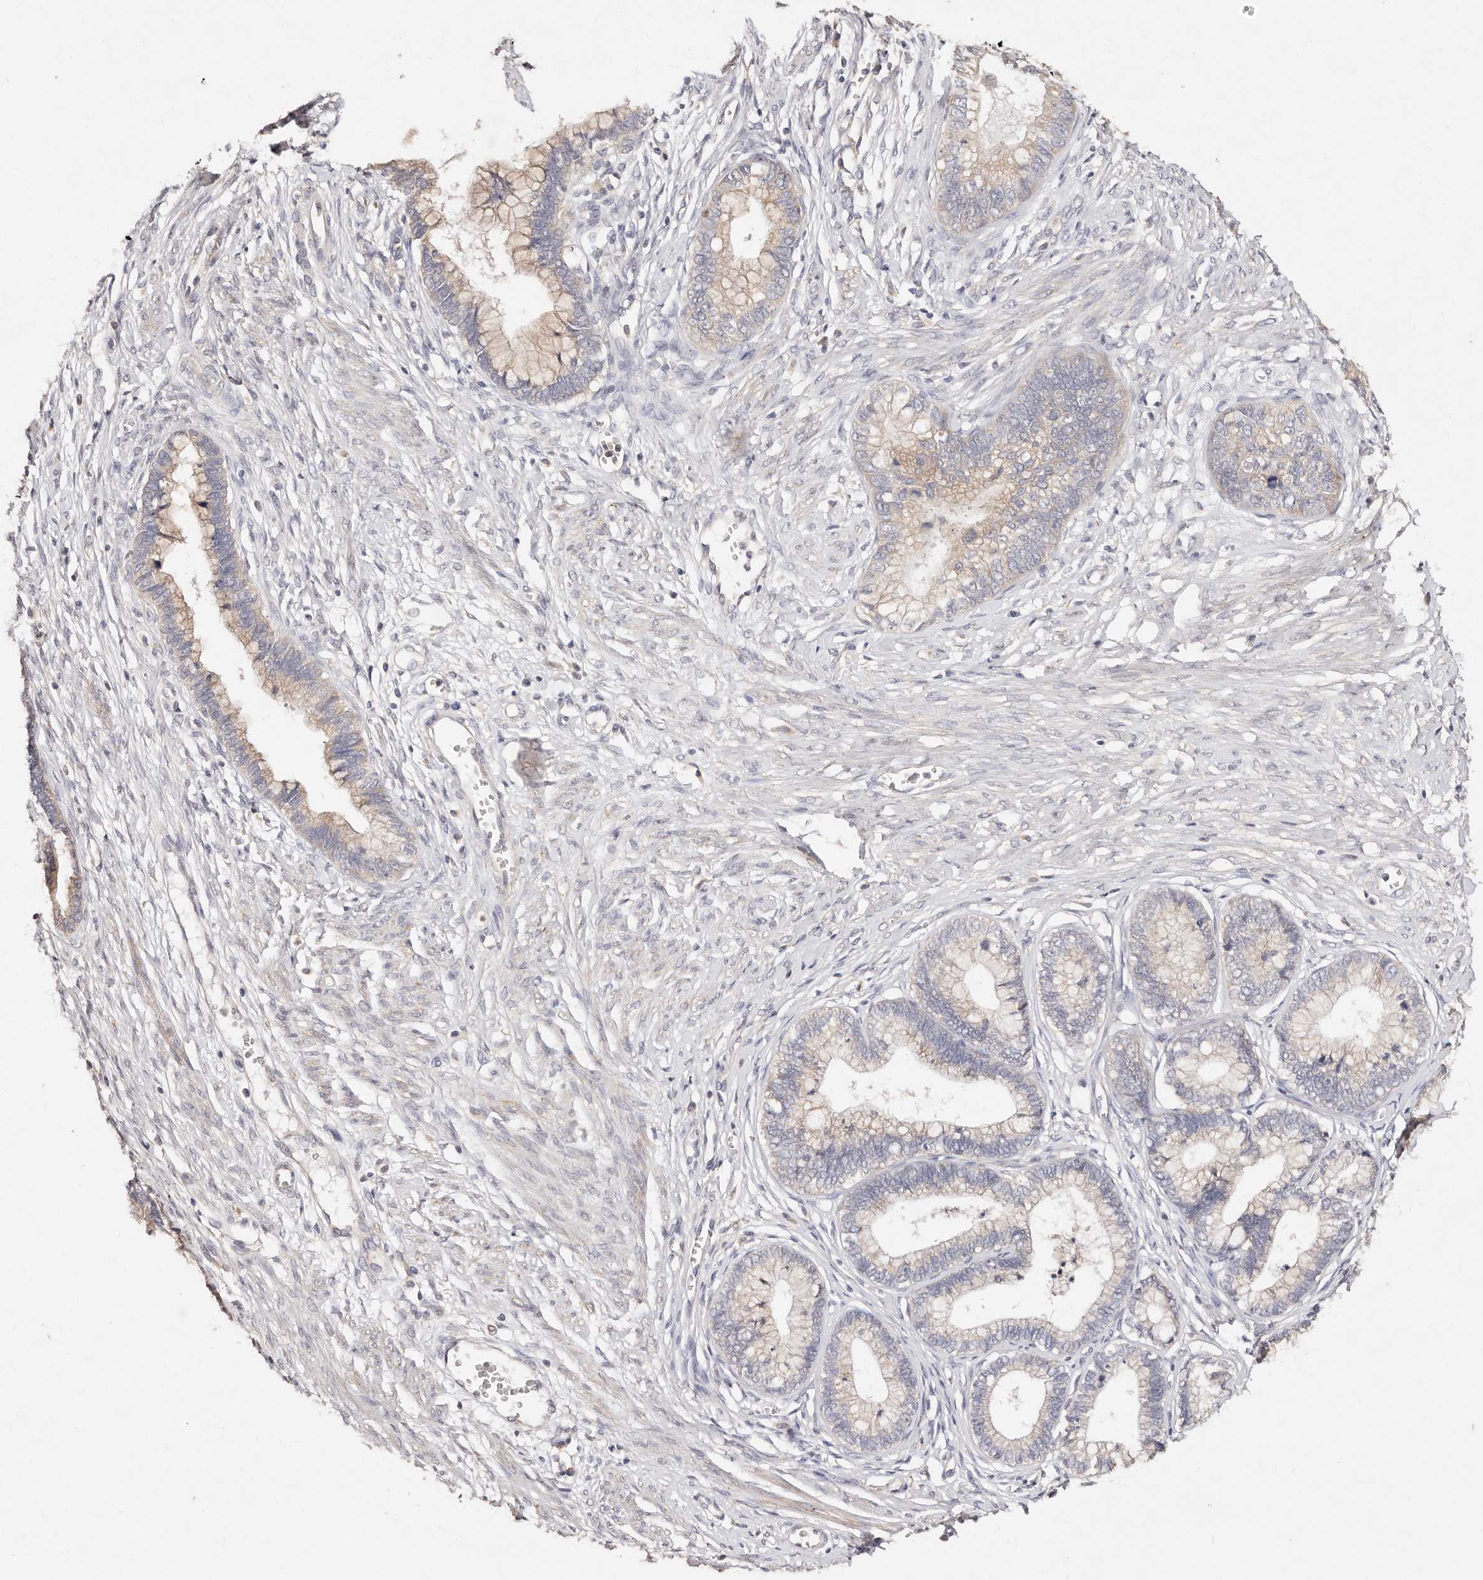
{"staining": {"intensity": "weak", "quantity": ">75%", "location": "cytoplasmic/membranous"}, "tissue": "cervical cancer", "cell_type": "Tumor cells", "image_type": "cancer", "snomed": [{"axis": "morphology", "description": "Adenocarcinoma, NOS"}, {"axis": "topography", "description": "Cervix"}], "caption": "Protein expression analysis of human adenocarcinoma (cervical) reveals weak cytoplasmic/membranous expression in approximately >75% of tumor cells. Using DAB (brown) and hematoxylin (blue) stains, captured at high magnification using brightfield microscopy.", "gene": "VIPAS39", "patient": {"sex": "female", "age": 44}}